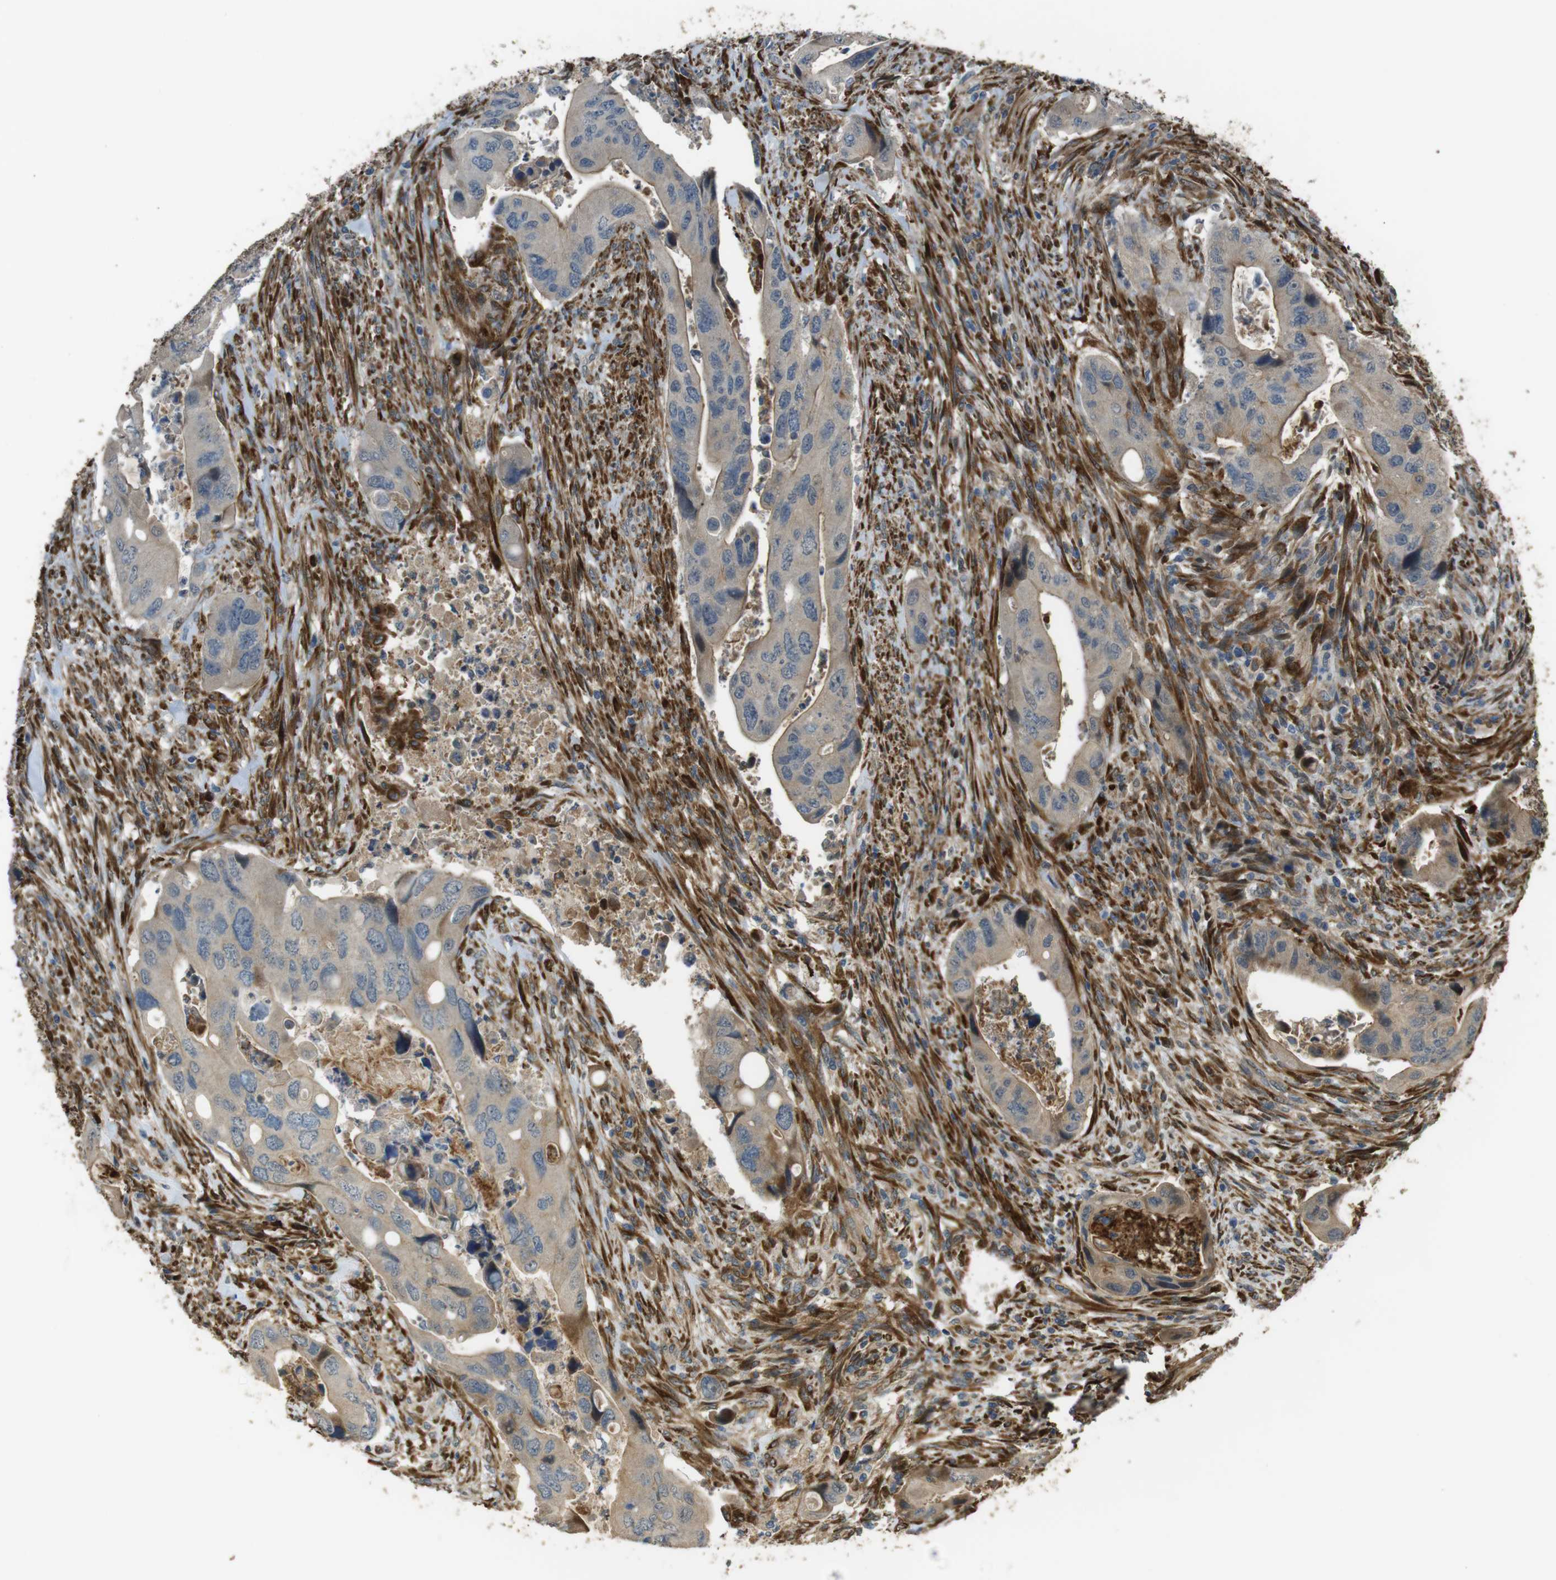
{"staining": {"intensity": "weak", "quantity": "<25%", "location": "cytoplasmic/membranous"}, "tissue": "colorectal cancer", "cell_type": "Tumor cells", "image_type": "cancer", "snomed": [{"axis": "morphology", "description": "Adenocarcinoma, NOS"}, {"axis": "topography", "description": "Rectum"}], "caption": "Colorectal cancer (adenocarcinoma) was stained to show a protein in brown. There is no significant expression in tumor cells.", "gene": "MSRB3", "patient": {"sex": "female", "age": 57}}